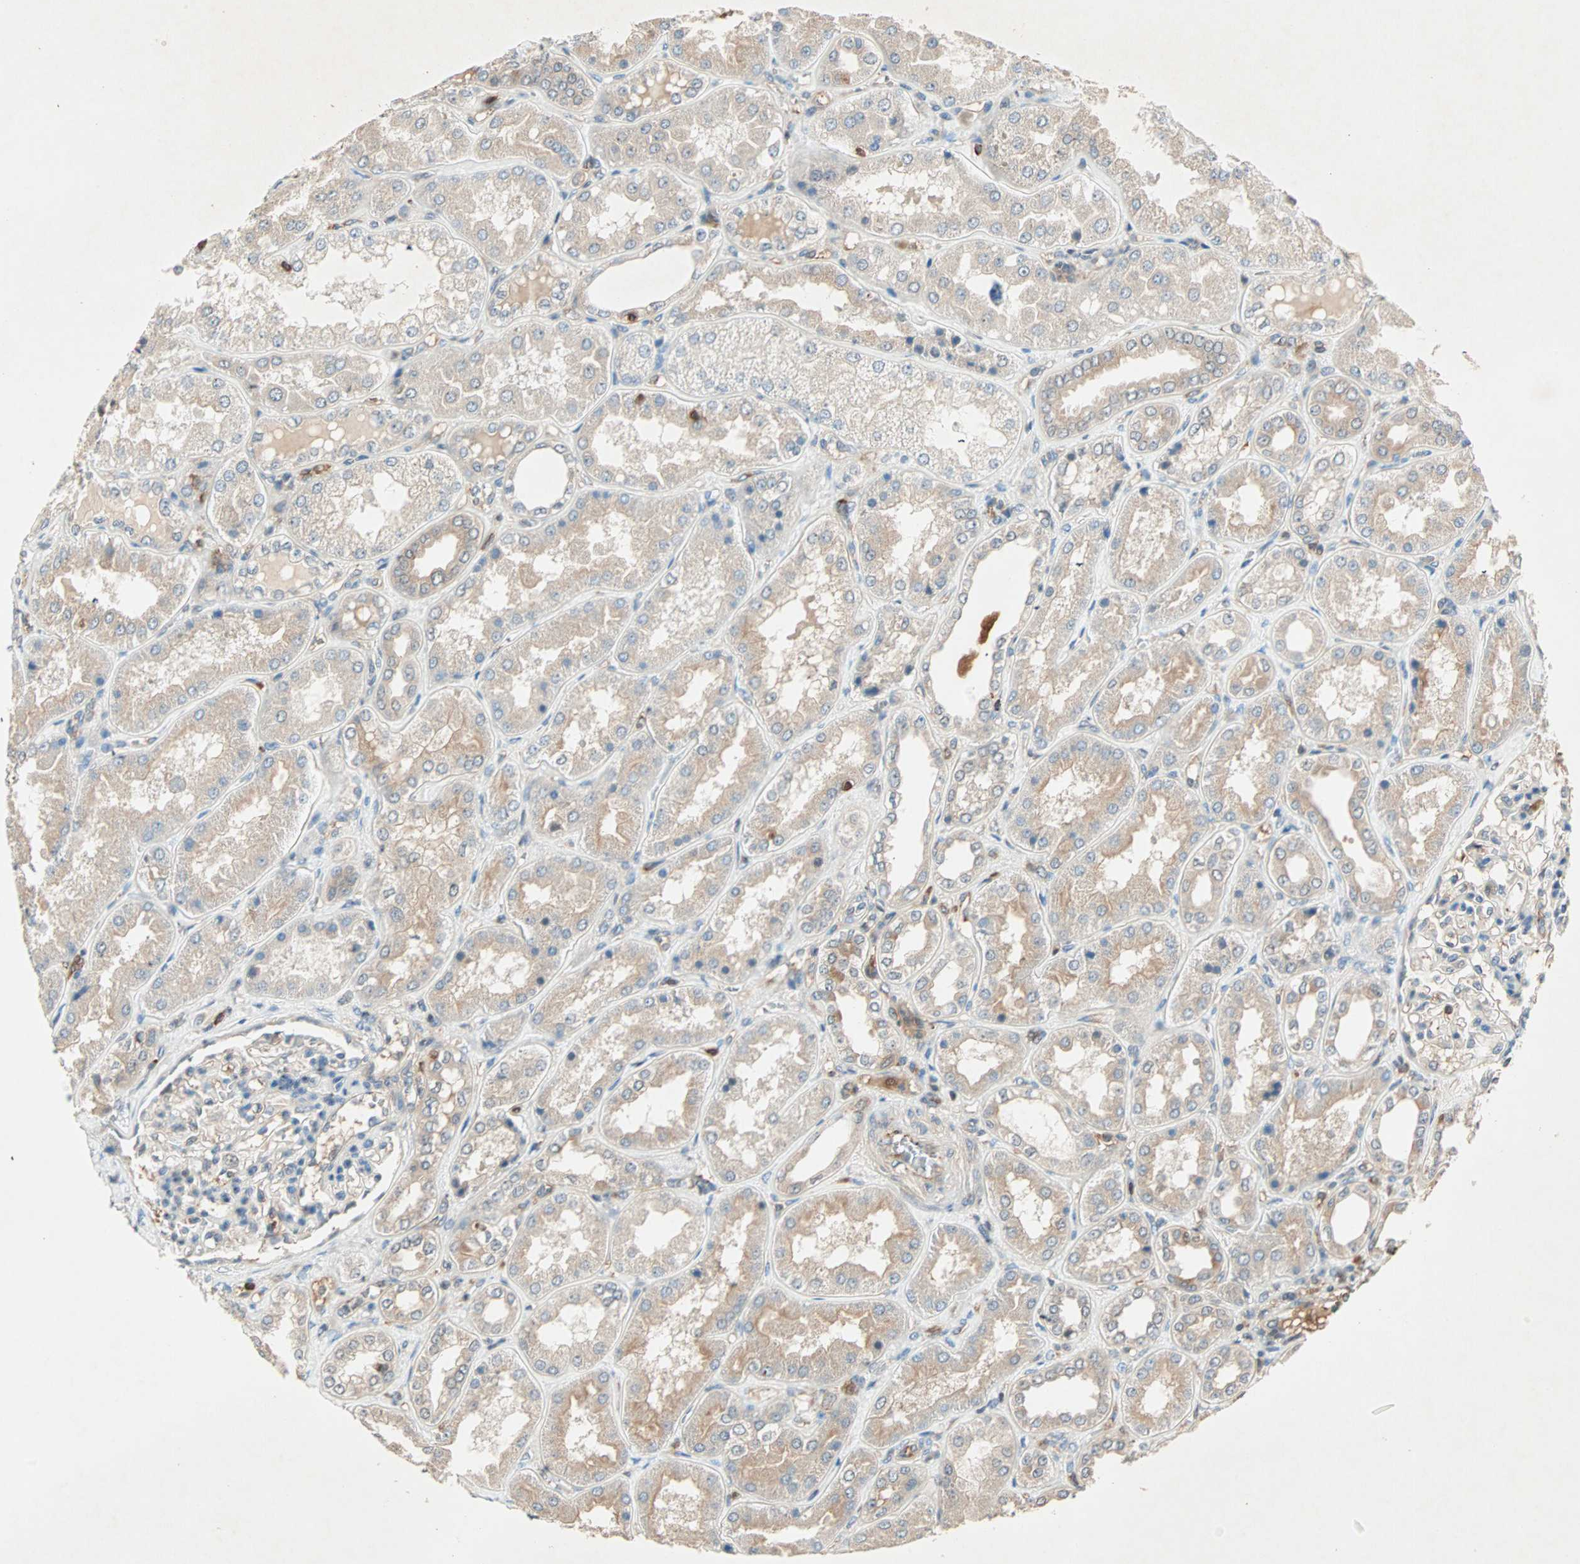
{"staining": {"intensity": "moderate", "quantity": "25%-75%", "location": "cytoplasmic/membranous"}, "tissue": "kidney", "cell_type": "Cells in glomeruli", "image_type": "normal", "snomed": [{"axis": "morphology", "description": "Normal tissue, NOS"}, {"axis": "topography", "description": "Kidney"}], "caption": "Immunohistochemical staining of benign kidney exhibits moderate cytoplasmic/membranous protein staining in about 25%-75% of cells in glomeruli. (DAB IHC with brightfield microscopy, high magnification).", "gene": "TEC", "patient": {"sex": "female", "age": 56}}